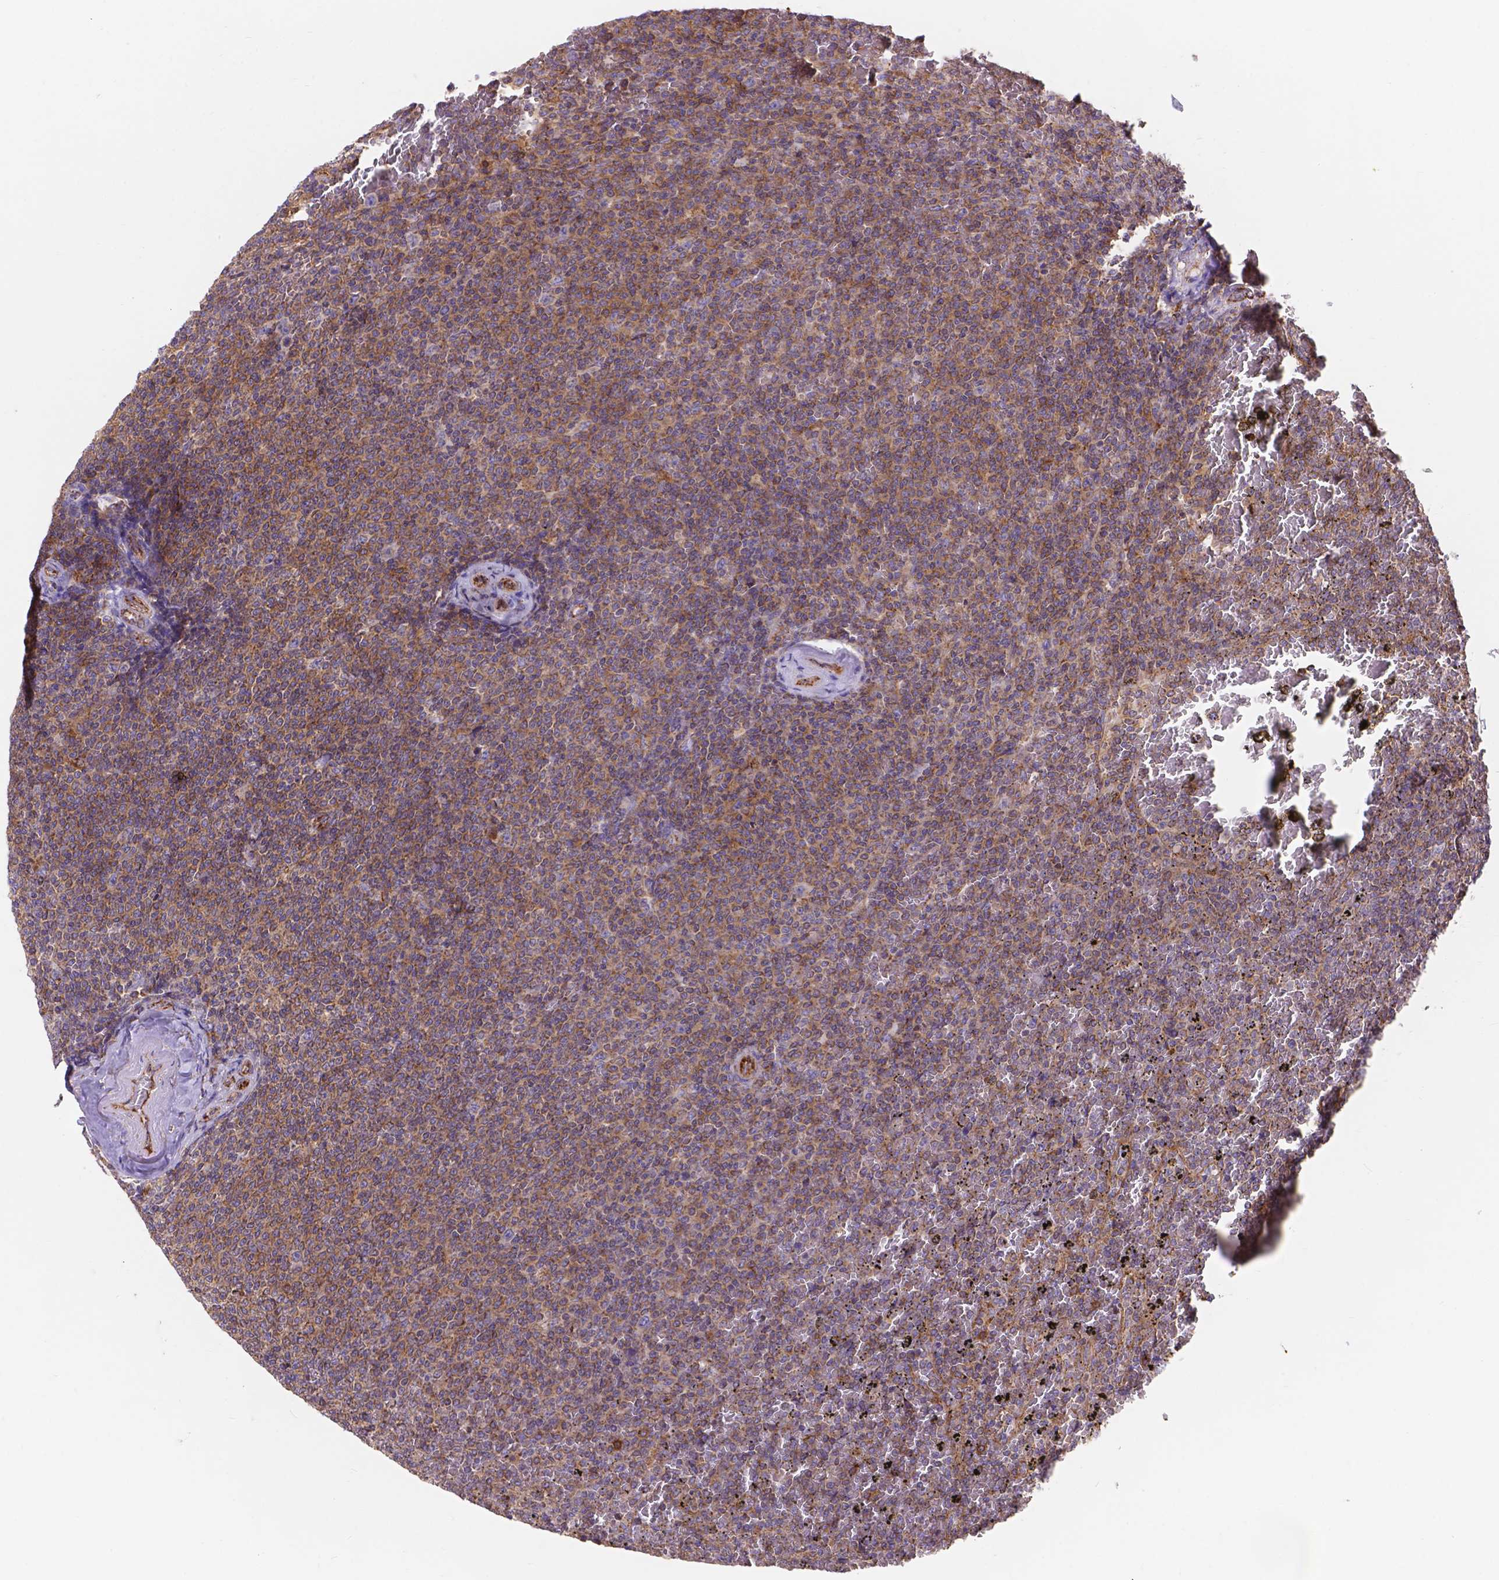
{"staining": {"intensity": "moderate", "quantity": ">75%", "location": "cytoplasmic/membranous"}, "tissue": "lymphoma", "cell_type": "Tumor cells", "image_type": "cancer", "snomed": [{"axis": "morphology", "description": "Malignant lymphoma, non-Hodgkin's type, Low grade"}, {"axis": "topography", "description": "Spleen"}], "caption": "Approximately >75% of tumor cells in human lymphoma show moderate cytoplasmic/membranous protein positivity as visualized by brown immunohistochemical staining.", "gene": "AK3", "patient": {"sex": "female", "age": 77}}